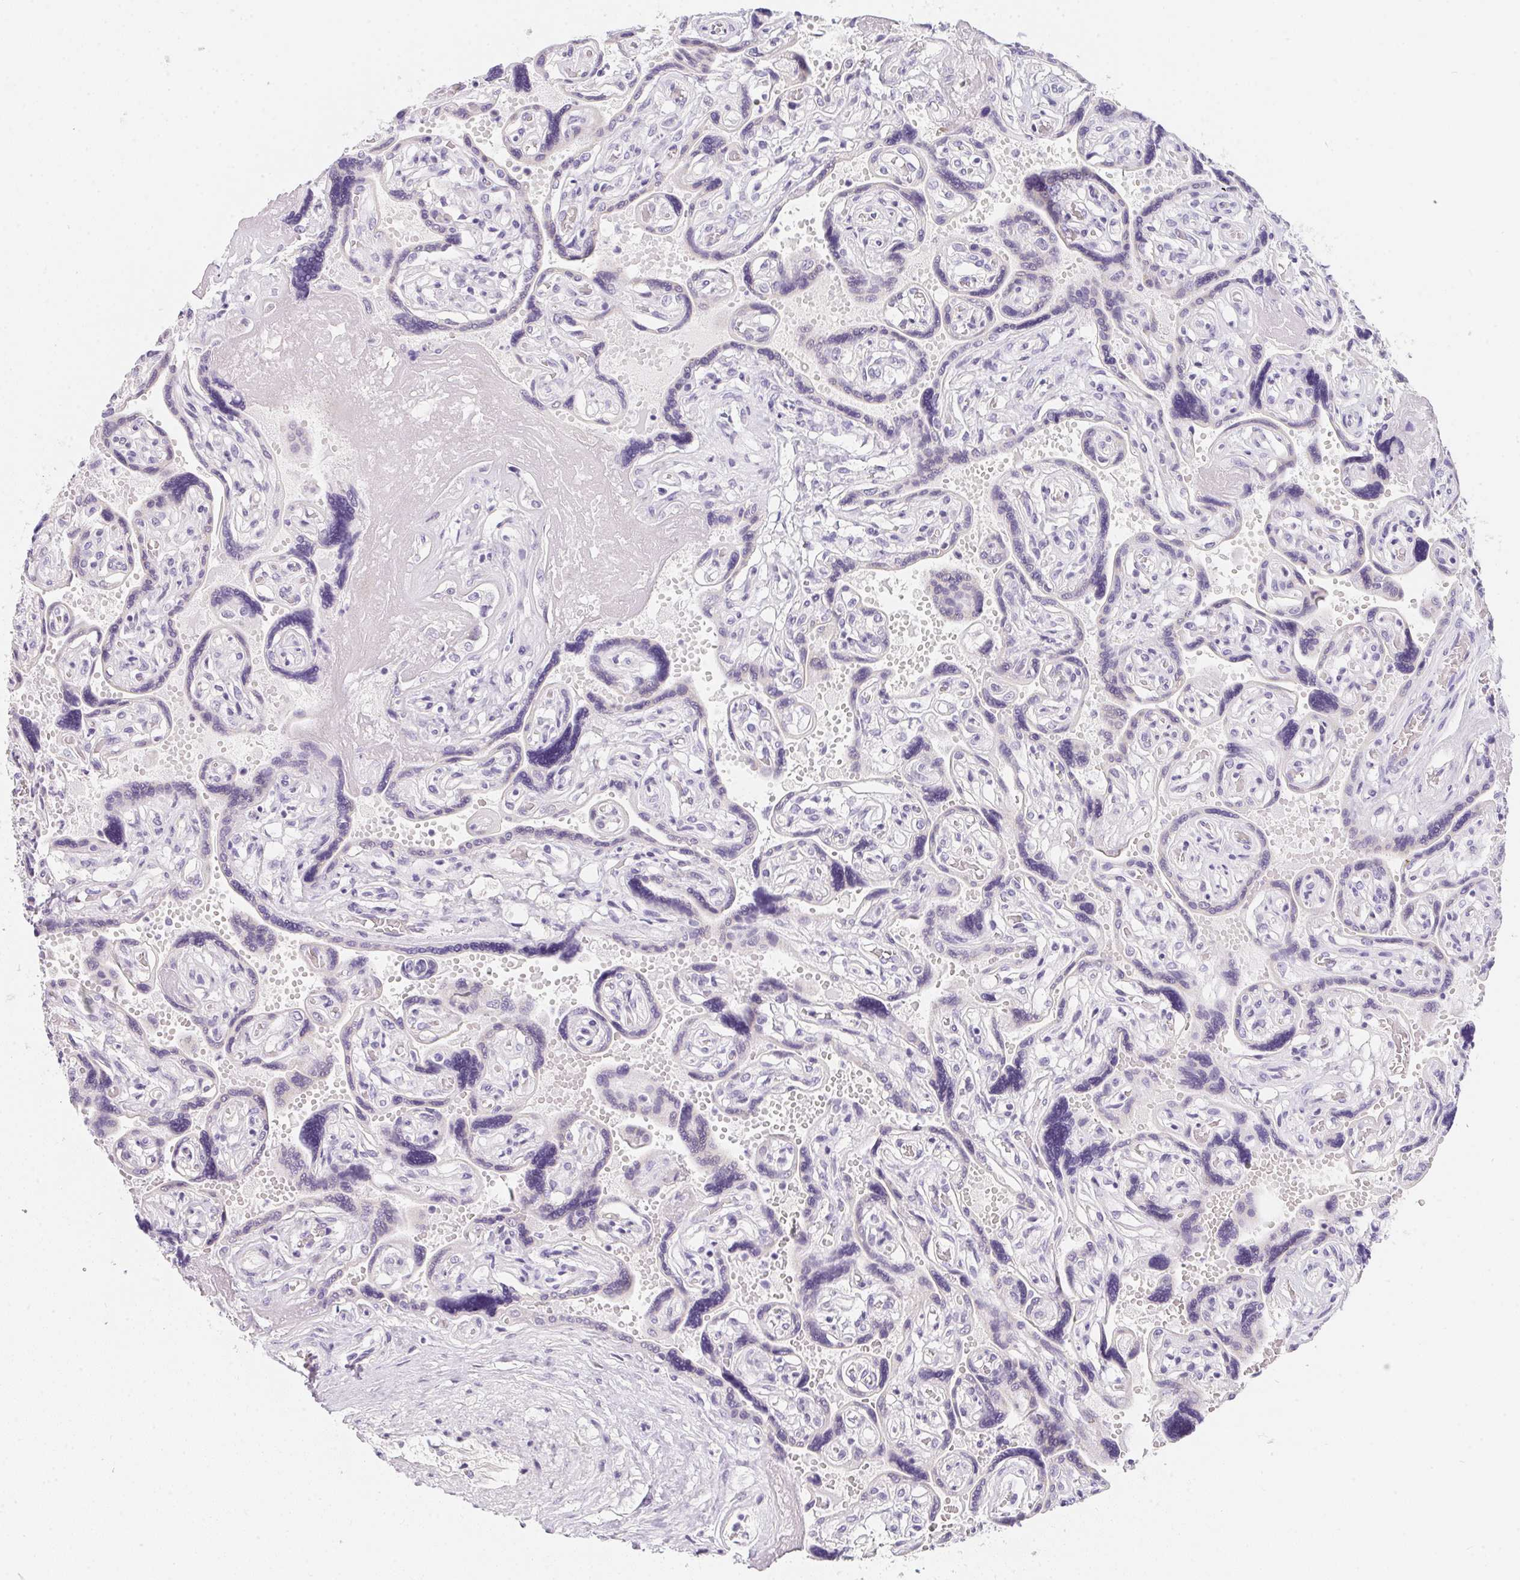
{"staining": {"intensity": "negative", "quantity": "none", "location": "none"}, "tissue": "placenta", "cell_type": "Decidual cells", "image_type": "normal", "snomed": [{"axis": "morphology", "description": "Normal tissue, NOS"}, {"axis": "topography", "description": "Placenta"}], "caption": "High power microscopy histopathology image of an immunohistochemistry photomicrograph of normal placenta, revealing no significant positivity in decidual cells. (DAB immunohistochemistry (IHC) with hematoxylin counter stain).", "gene": "MAP1A", "patient": {"sex": "female", "age": 32}}